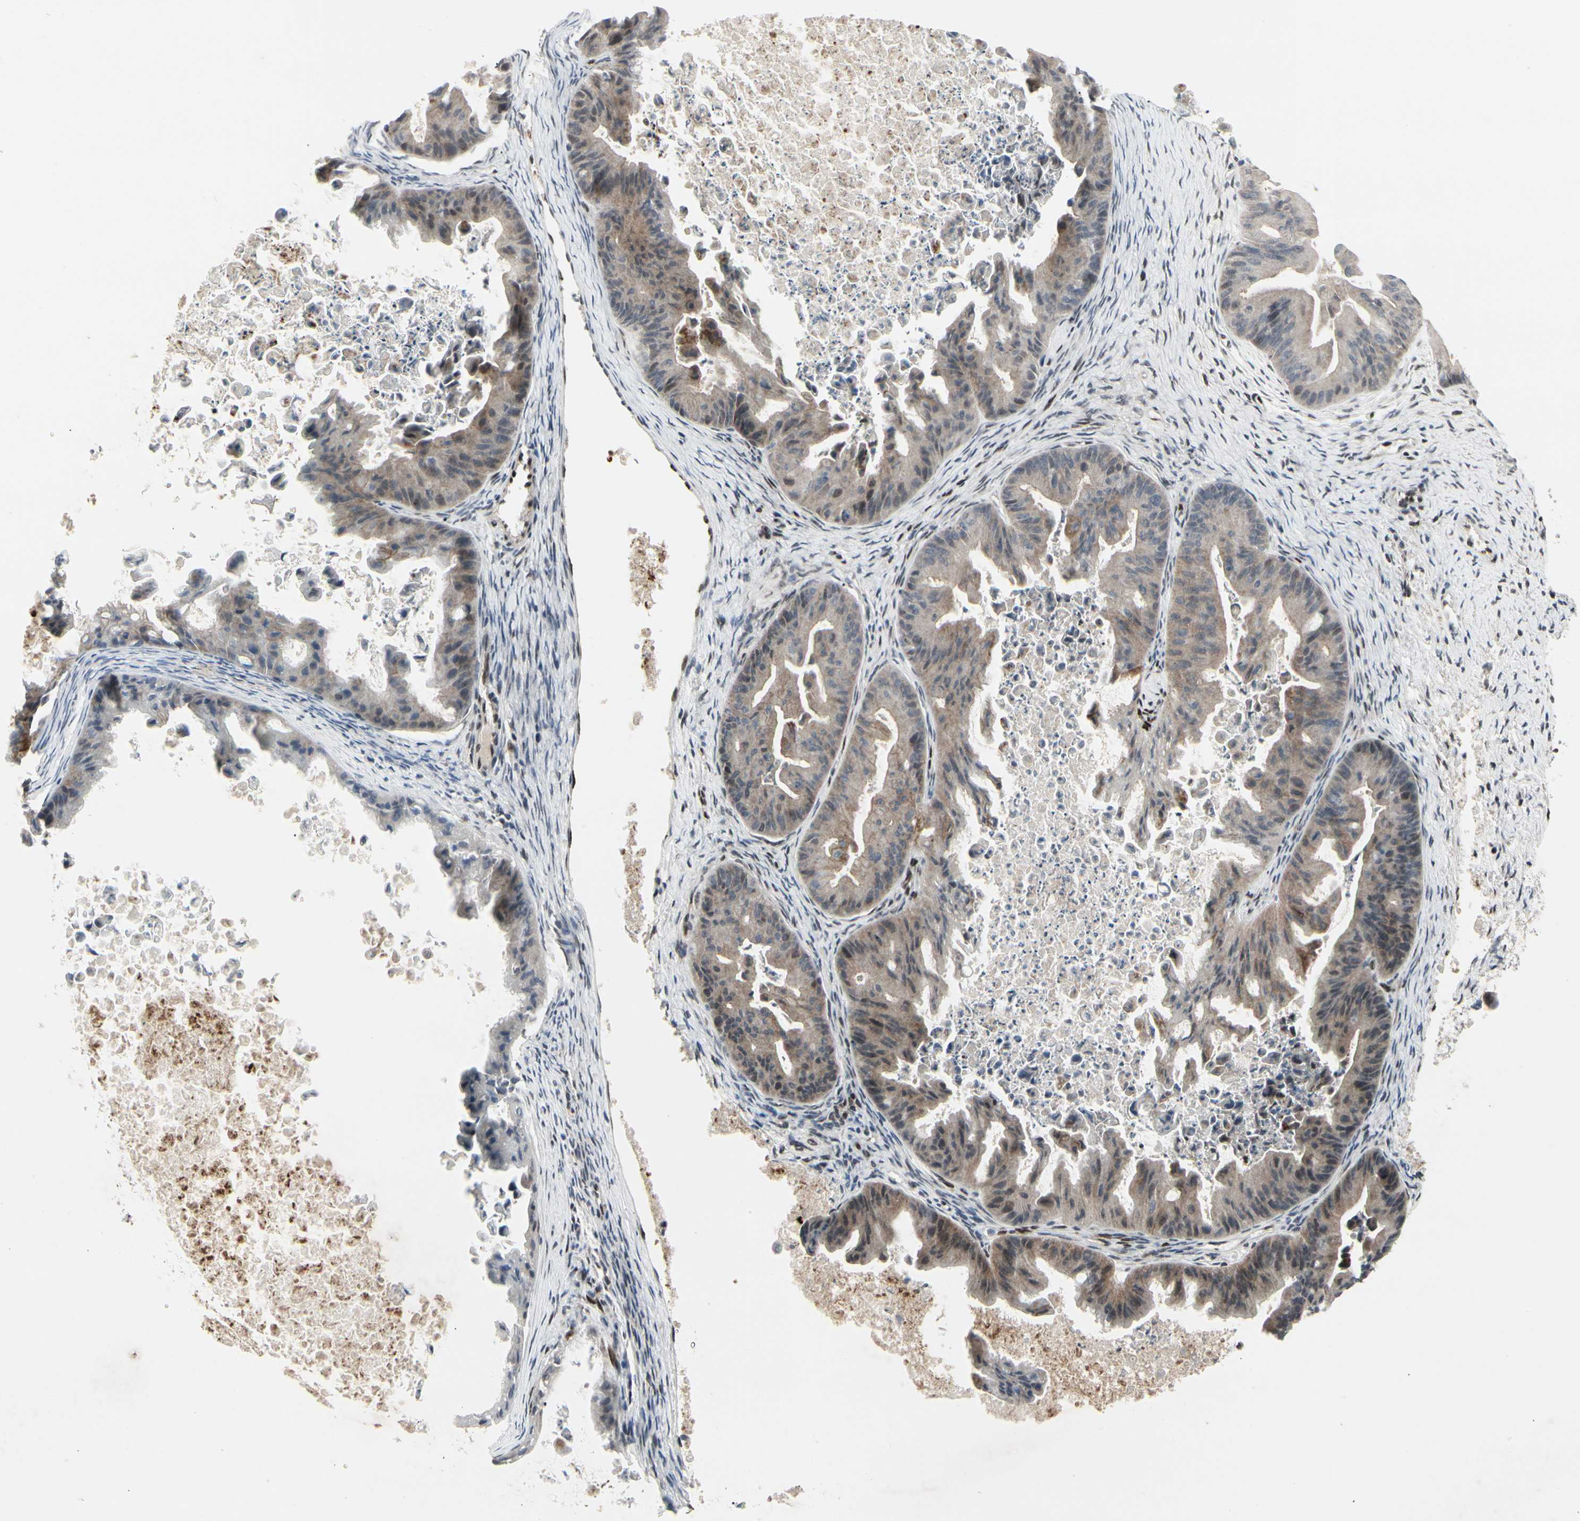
{"staining": {"intensity": "weak", "quantity": "25%-75%", "location": "cytoplasmic/membranous"}, "tissue": "ovarian cancer", "cell_type": "Tumor cells", "image_type": "cancer", "snomed": [{"axis": "morphology", "description": "Cystadenocarcinoma, mucinous, NOS"}, {"axis": "topography", "description": "Ovary"}], "caption": "Immunohistochemical staining of human mucinous cystadenocarcinoma (ovarian) shows low levels of weak cytoplasmic/membranous protein positivity in about 25%-75% of tumor cells.", "gene": "FOXJ2", "patient": {"sex": "female", "age": 37}}